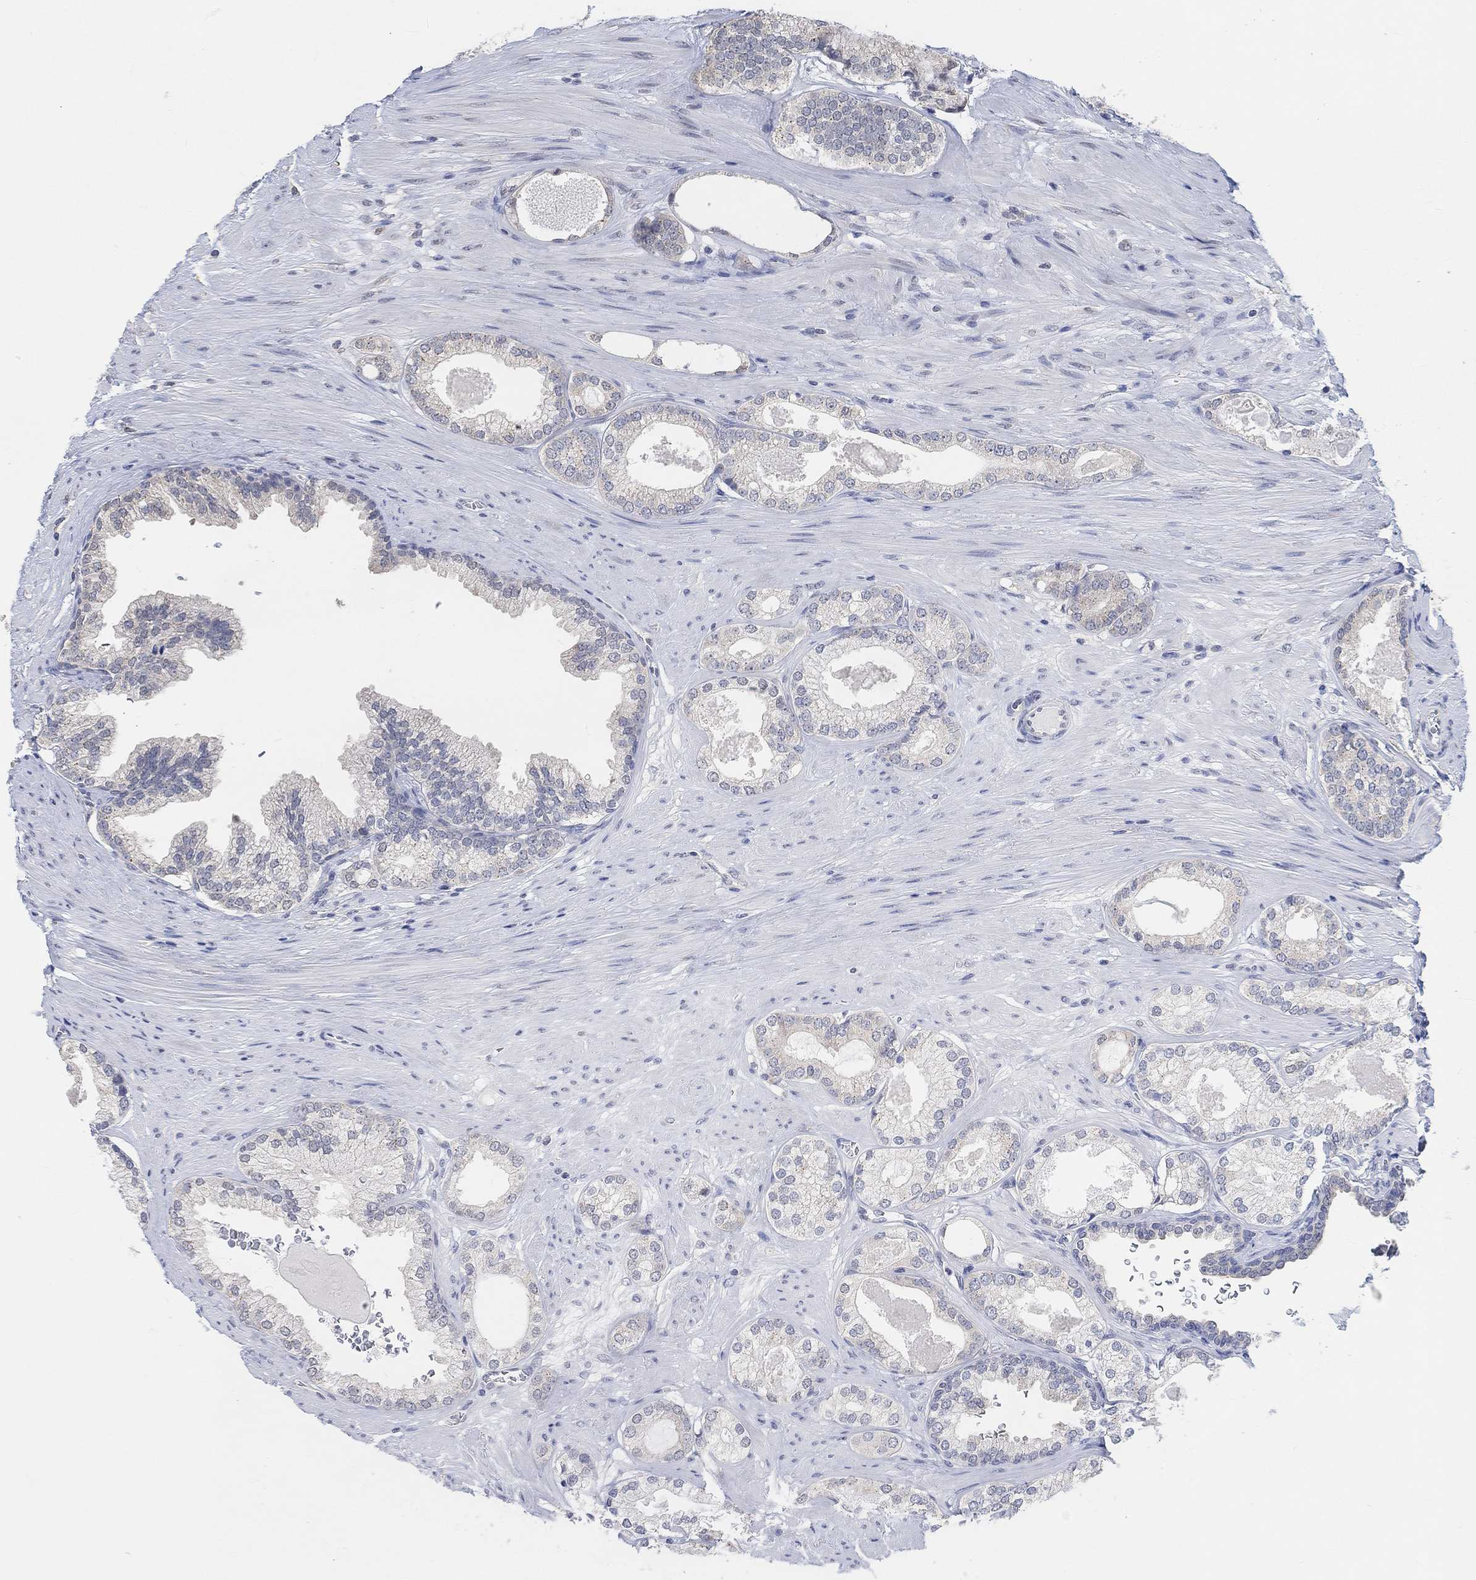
{"staining": {"intensity": "negative", "quantity": "none", "location": "none"}, "tissue": "prostate cancer", "cell_type": "Tumor cells", "image_type": "cancer", "snomed": [{"axis": "morphology", "description": "Adenocarcinoma, High grade"}, {"axis": "topography", "description": "Prostate and seminal vesicle, NOS"}], "caption": "An immunohistochemistry (IHC) histopathology image of high-grade adenocarcinoma (prostate) is shown. There is no staining in tumor cells of high-grade adenocarcinoma (prostate). The staining is performed using DAB (3,3'-diaminobenzidine) brown chromogen with nuclei counter-stained in using hematoxylin.", "gene": "MUC1", "patient": {"sex": "male", "age": 62}}